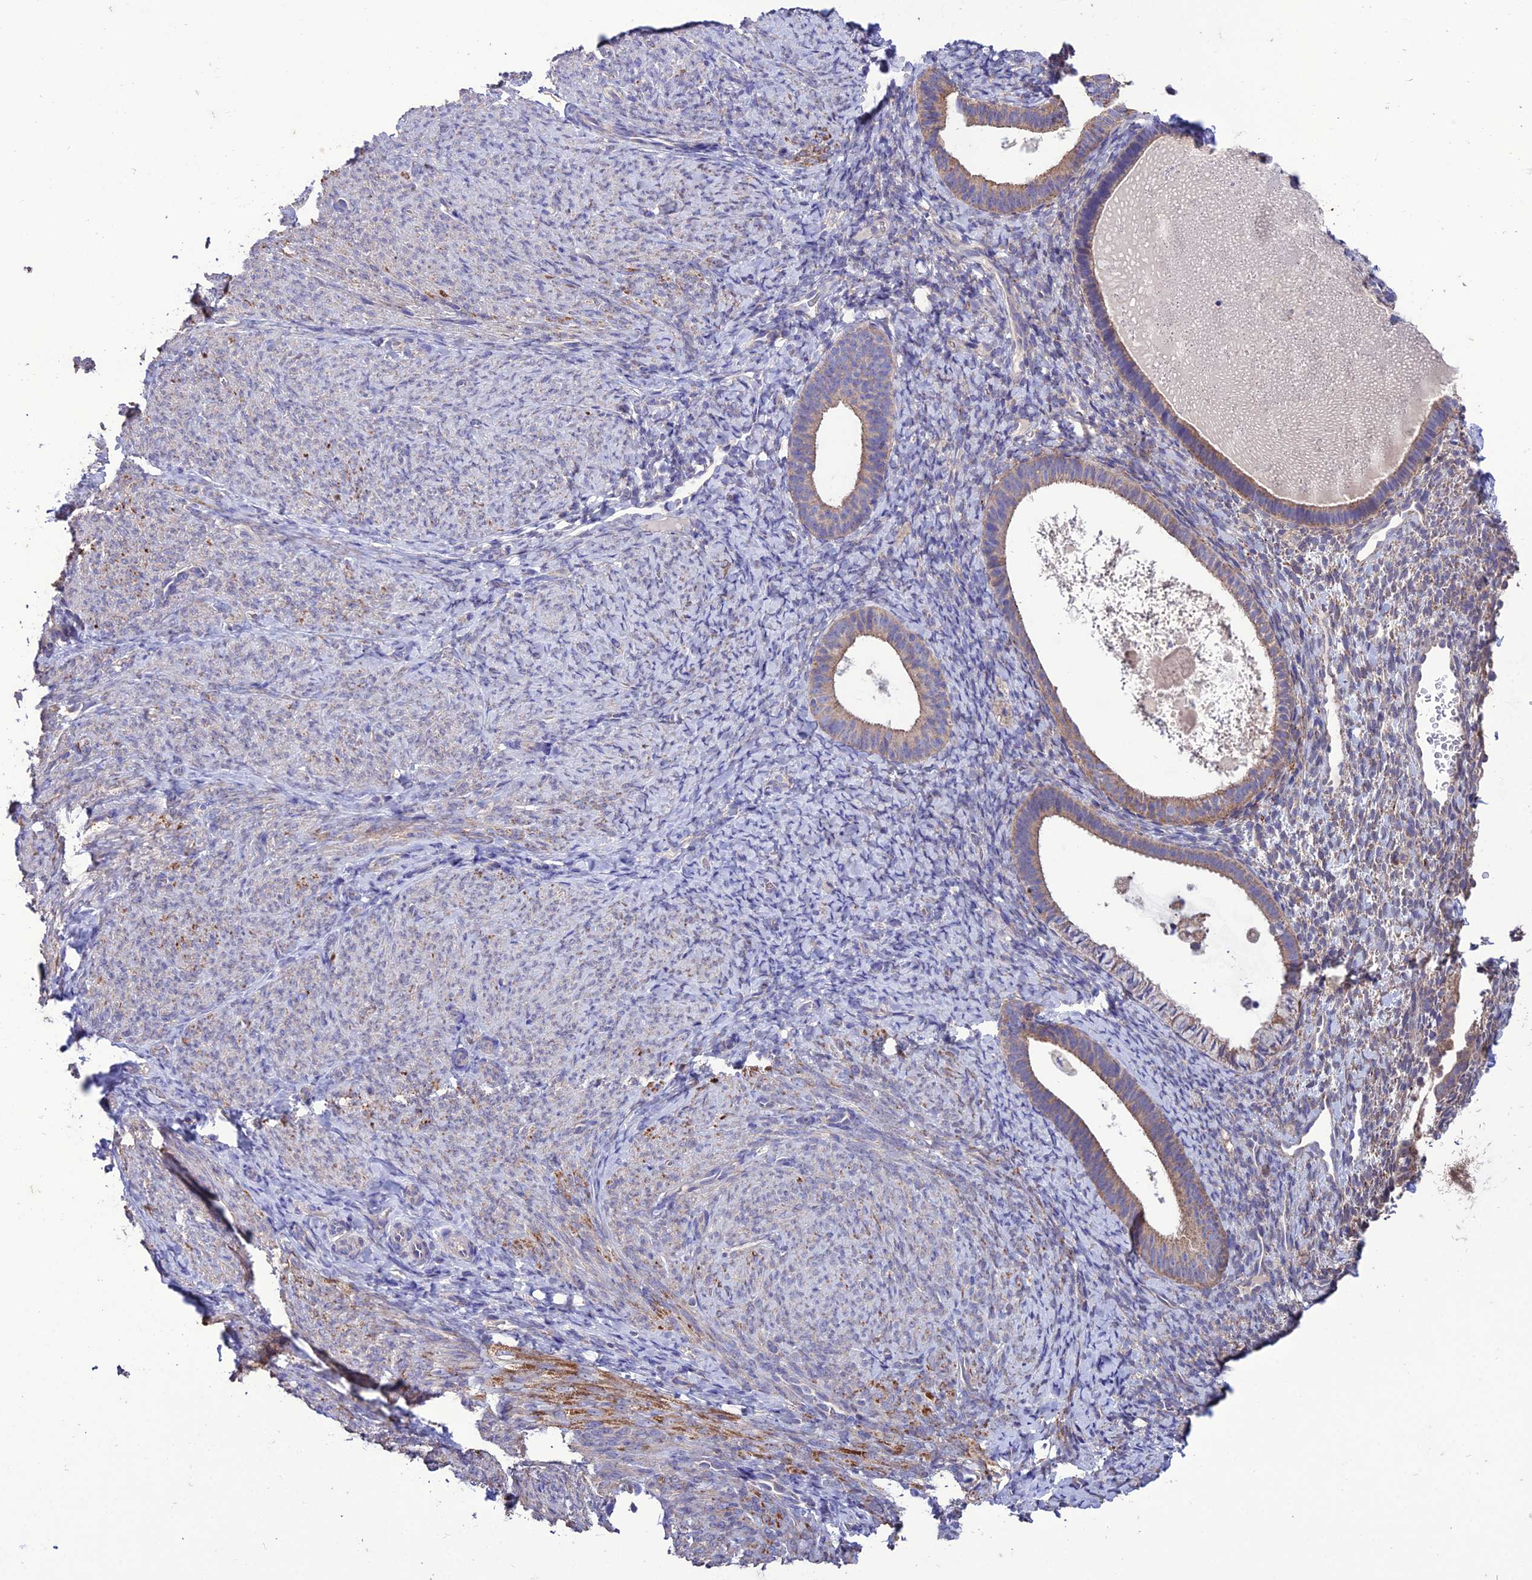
{"staining": {"intensity": "negative", "quantity": "none", "location": "none"}, "tissue": "endometrium", "cell_type": "Cells in endometrial stroma", "image_type": "normal", "snomed": [{"axis": "morphology", "description": "Normal tissue, NOS"}, {"axis": "topography", "description": "Endometrium"}], "caption": "The histopathology image exhibits no significant staining in cells in endometrial stroma of endometrium. (DAB (3,3'-diaminobenzidine) immunohistochemistry (IHC) visualized using brightfield microscopy, high magnification).", "gene": "HOGA1", "patient": {"sex": "female", "age": 65}}